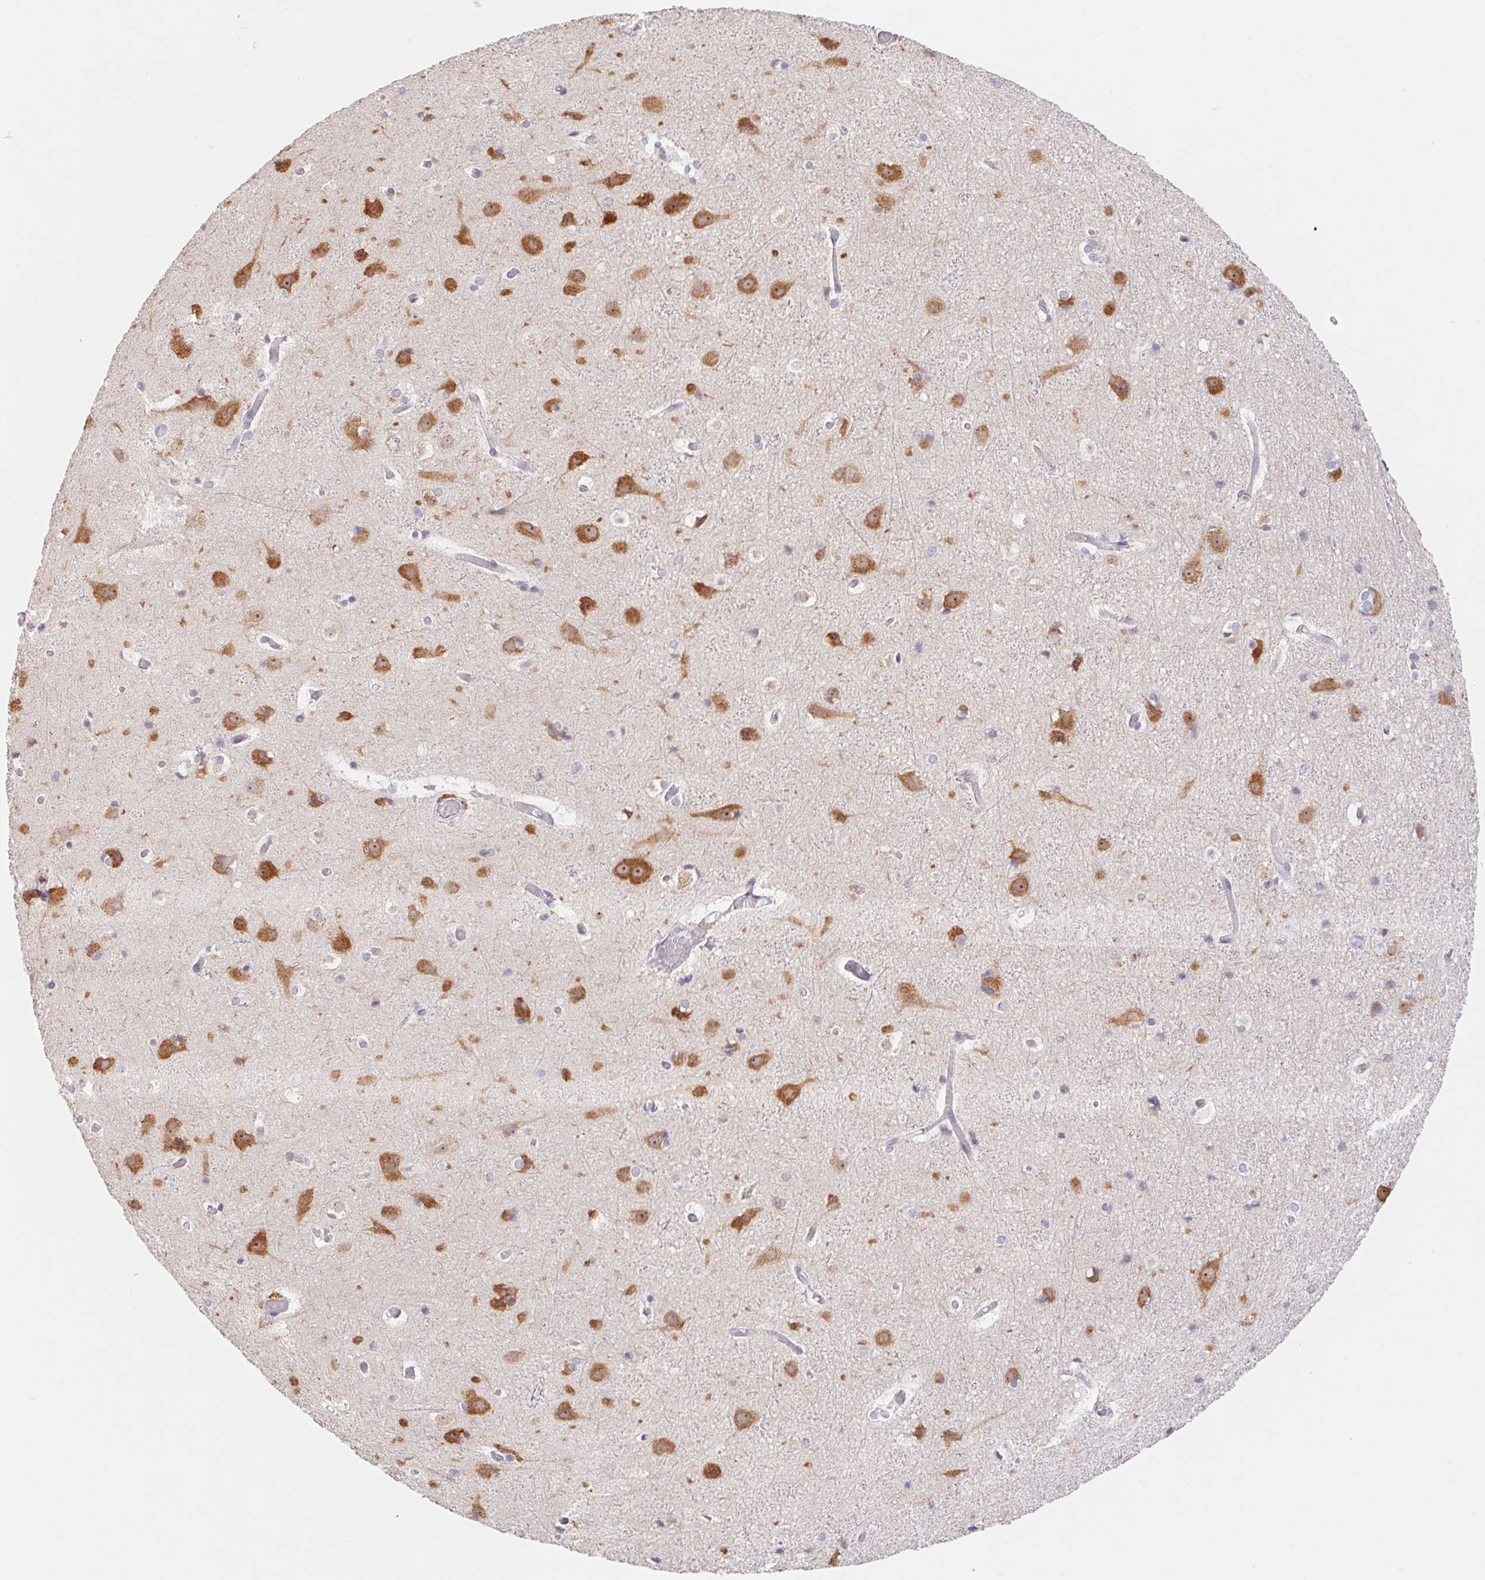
{"staining": {"intensity": "negative", "quantity": "none", "location": "none"}, "tissue": "cerebral cortex", "cell_type": "Endothelial cells", "image_type": "normal", "snomed": [{"axis": "morphology", "description": "Normal tissue, NOS"}, {"axis": "topography", "description": "Cerebral cortex"}], "caption": "An image of cerebral cortex stained for a protein reveals no brown staining in endothelial cells.", "gene": "PNMA8B", "patient": {"sex": "female", "age": 52}}